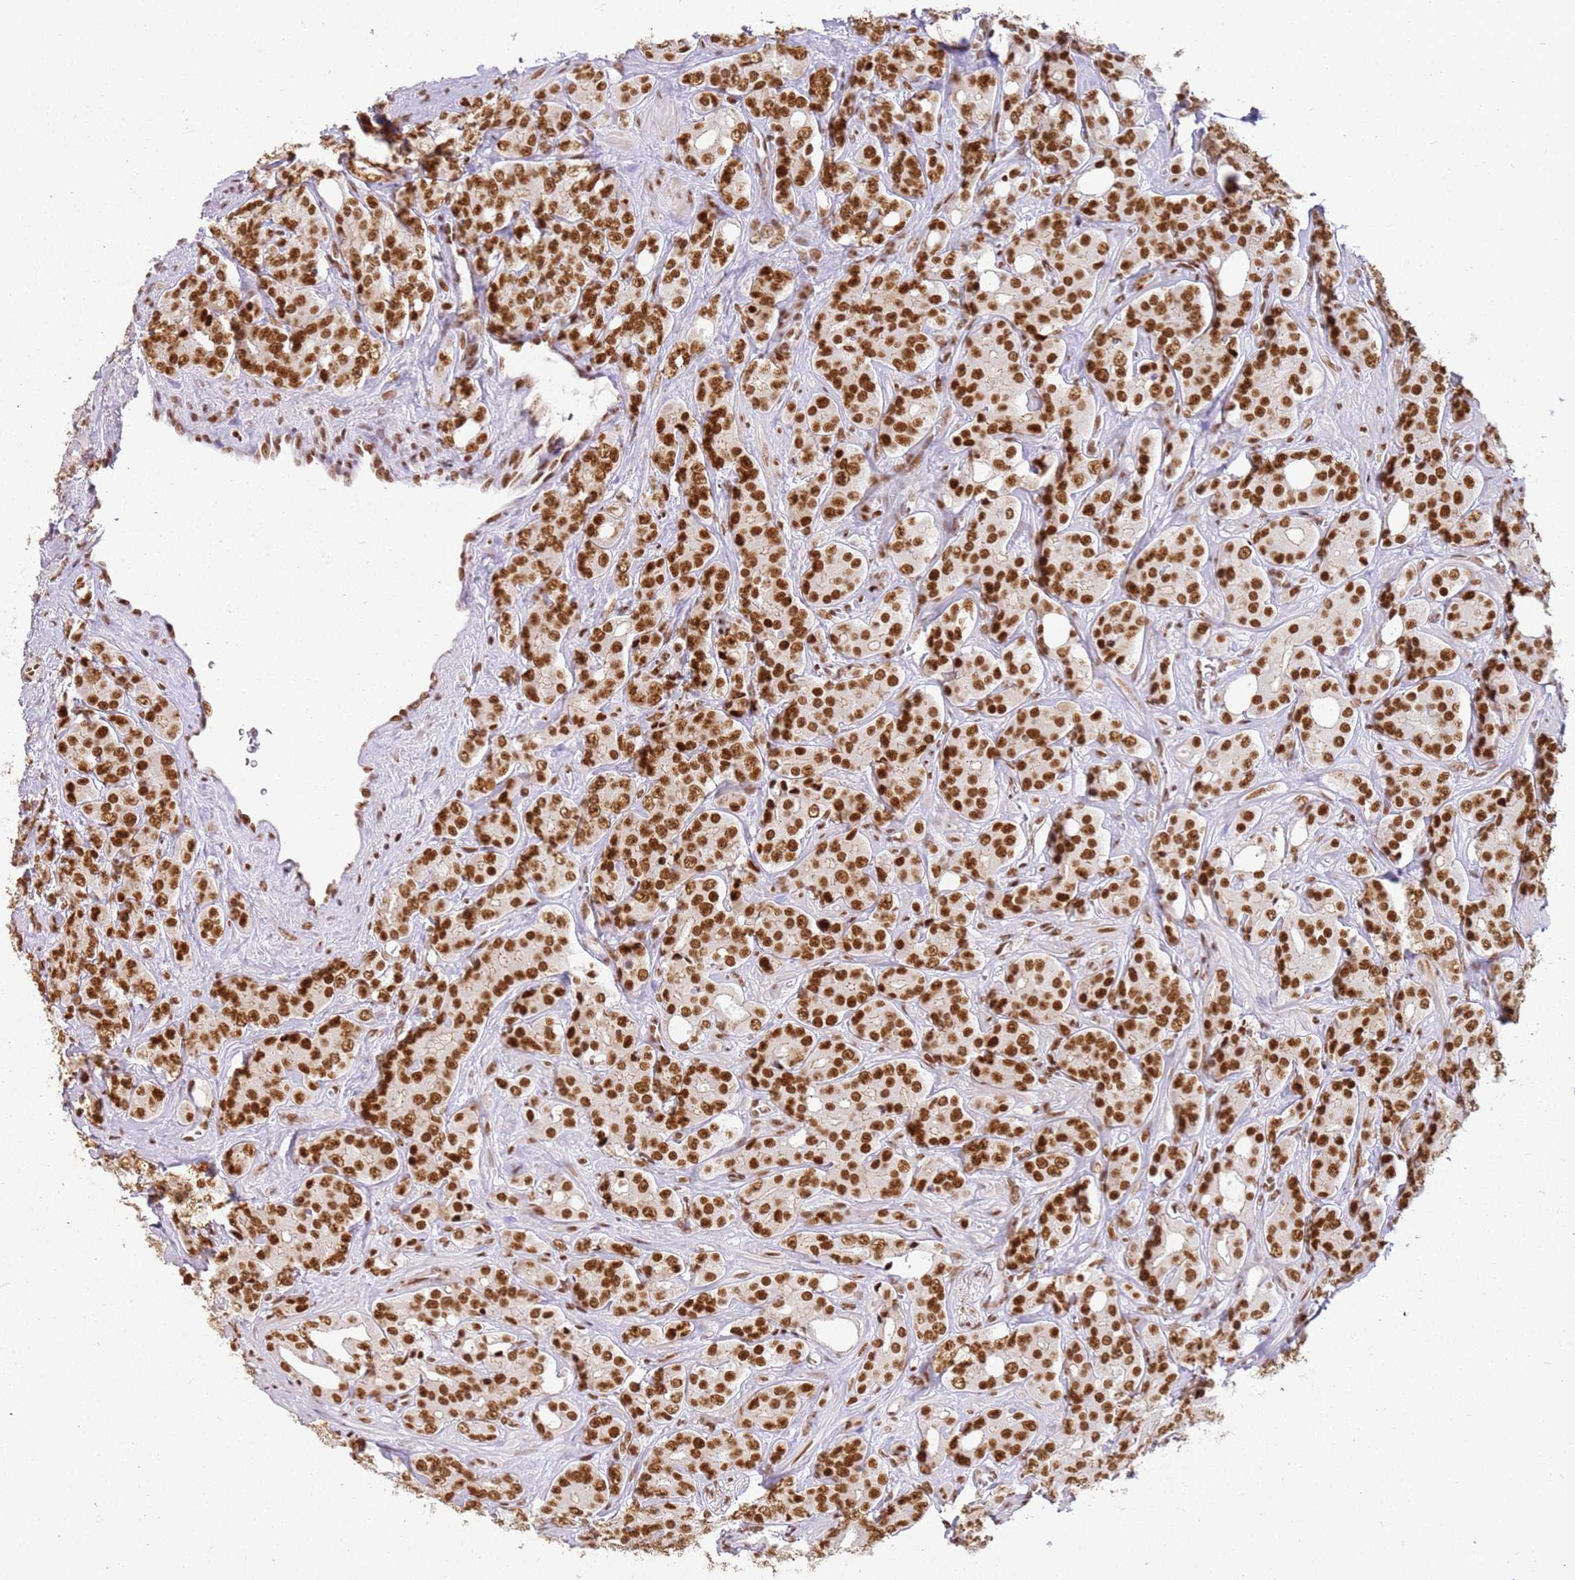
{"staining": {"intensity": "moderate", "quantity": ">75%", "location": "nuclear"}, "tissue": "prostate cancer", "cell_type": "Tumor cells", "image_type": "cancer", "snomed": [{"axis": "morphology", "description": "Adenocarcinoma, High grade"}, {"axis": "topography", "description": "Prostate"}], "caption": "A photomicrograph of prostate cancer stained for a protein demonstrates moderate nuclear brown staining in tumor cells. (DAB (3,3'-diaminobenzidine) IHC with brightfield microscopy, high magnification).", "gene": "TENT4A", "patient": {"sex": "male", "age": 62}}